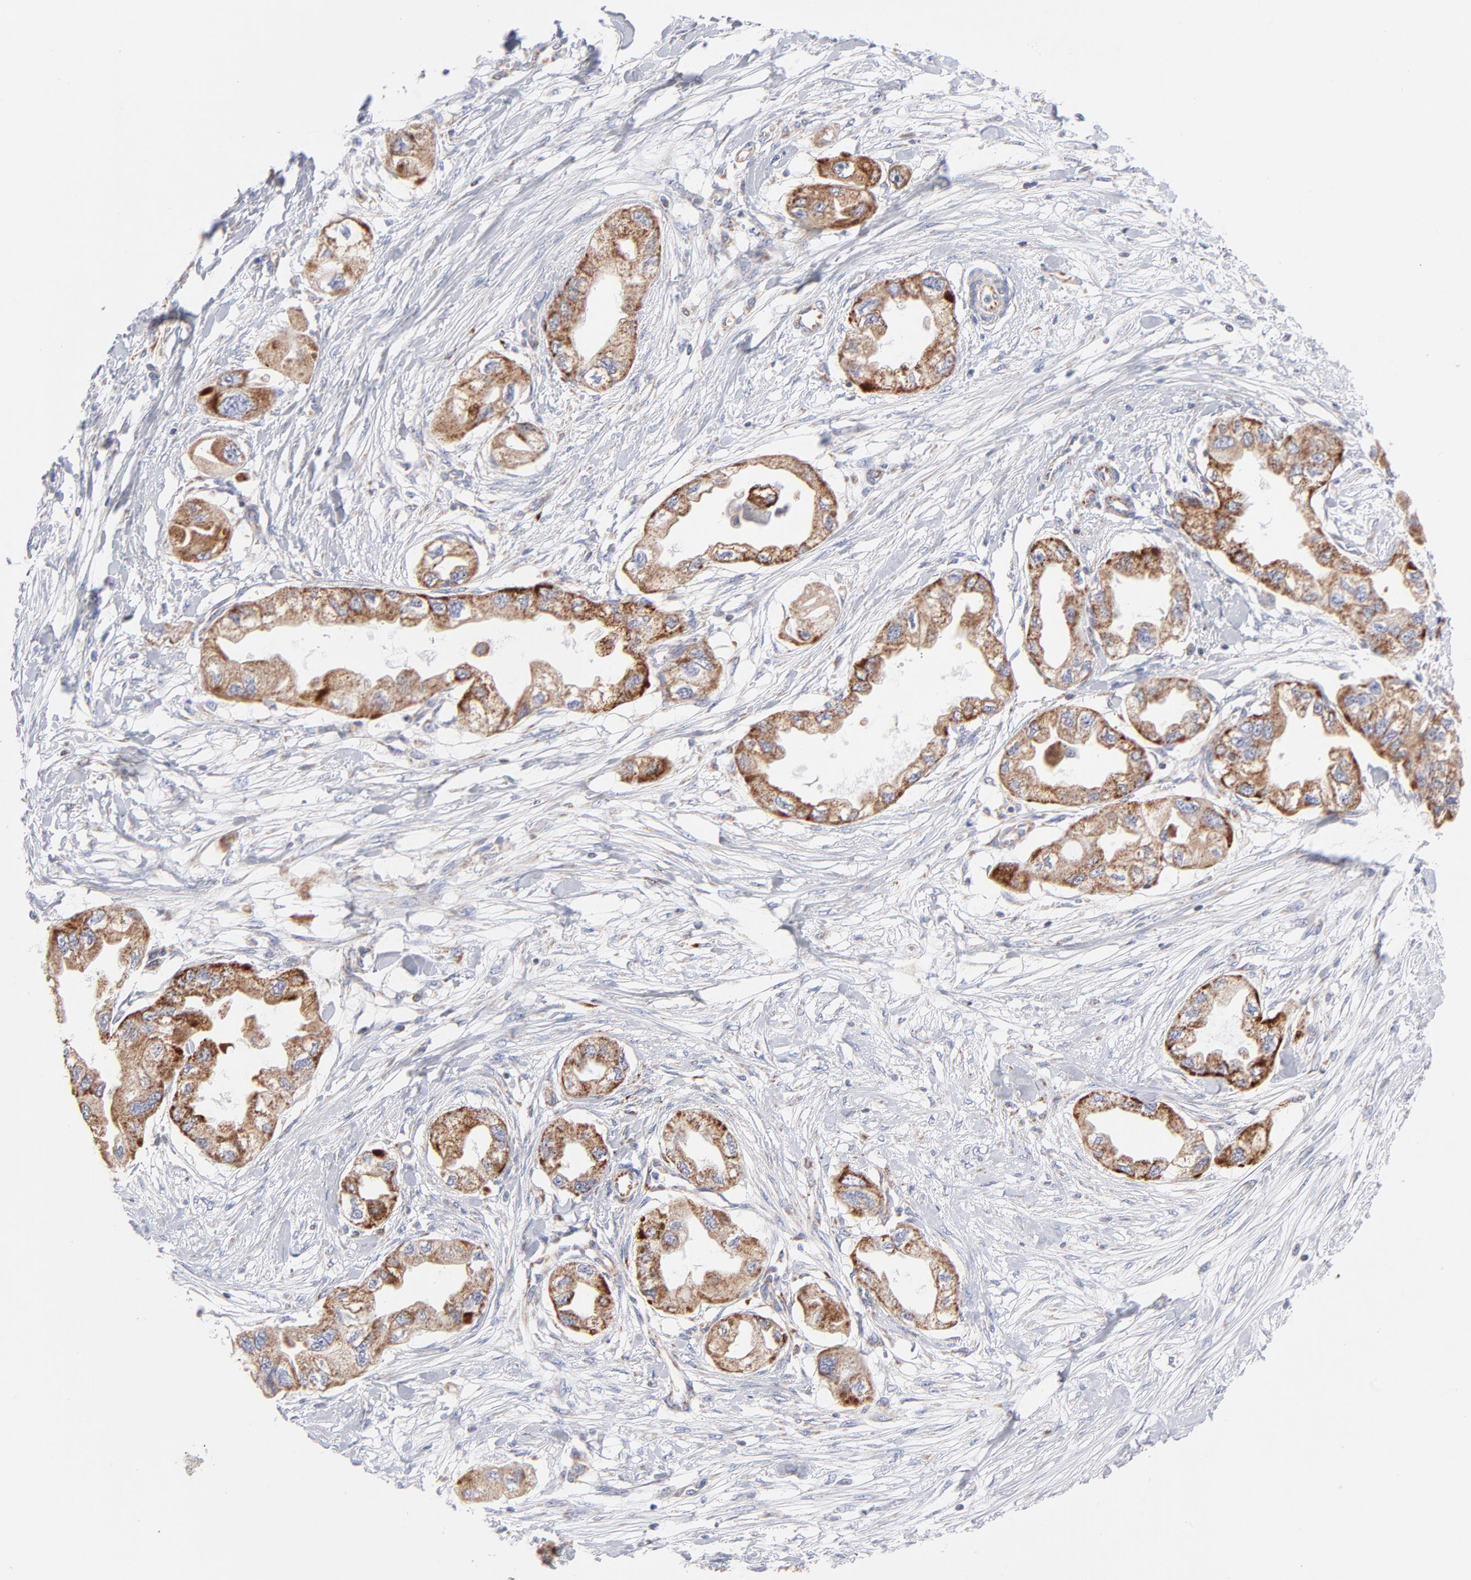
{"staining": {"intensity": "moderate", "quantity": ">75%", "location": "cytoplasmic/membranous"}, "tissue": "endometrial cancer", "cell_type": "Tumor cells", "image_type": "cancer", "snomed": [{"axis": "morphology", "description": "Adenocarcinoma, NOS"}, {"axis": "topography", "description": "Endometrium"}], "caption": "Immunohistochemical staining of endometrial cancer (adenocarcinoma) exhibits medium levels of moderate cytoplasmic/membranous staining in about >75% of tumor cells.", "gene": "TIMM8A", "patient": {"sex": "female", "age": 67}}